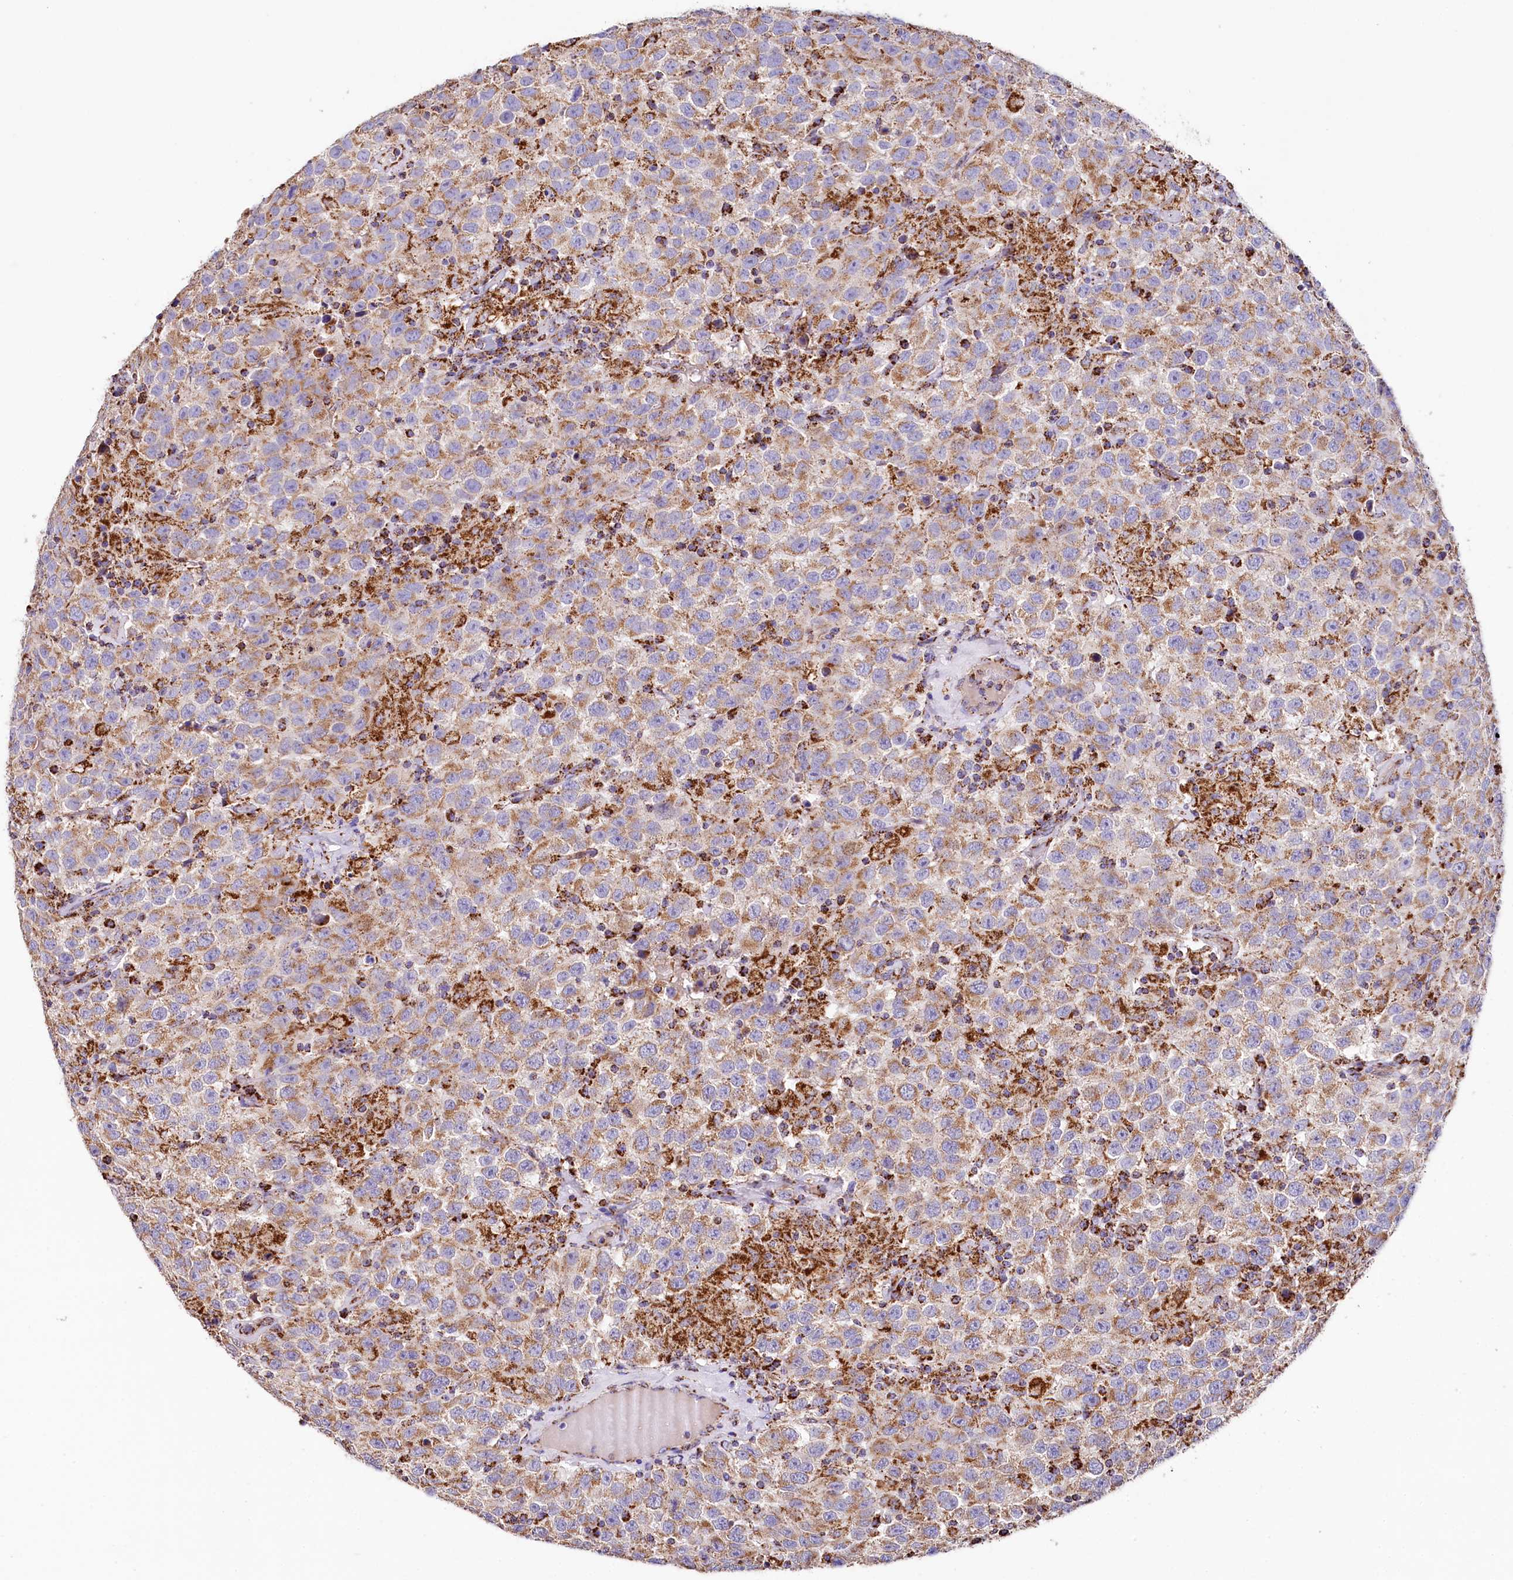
{"staining": {"intensity": "moderate", "quantity": ">75%", "location": "cytoplasmic/membranous"}, "tissue": "testis cancer", "cell_type": "Tumor cells", "image_type": "cancer", "snomed": [{"axis": "morphology", "description": "Seminoma, NOS"}, {"axis": "topography", "description": "Testis"}], "caption": "Testis cancer (seminoma) was stained to show a protein in brown. There is medium levels of moderate cytoplasmic/membranous positivity in about >75% of tumor cells.", "gene": "APLP2", "patient": {"sex": "male", "age": 41}}